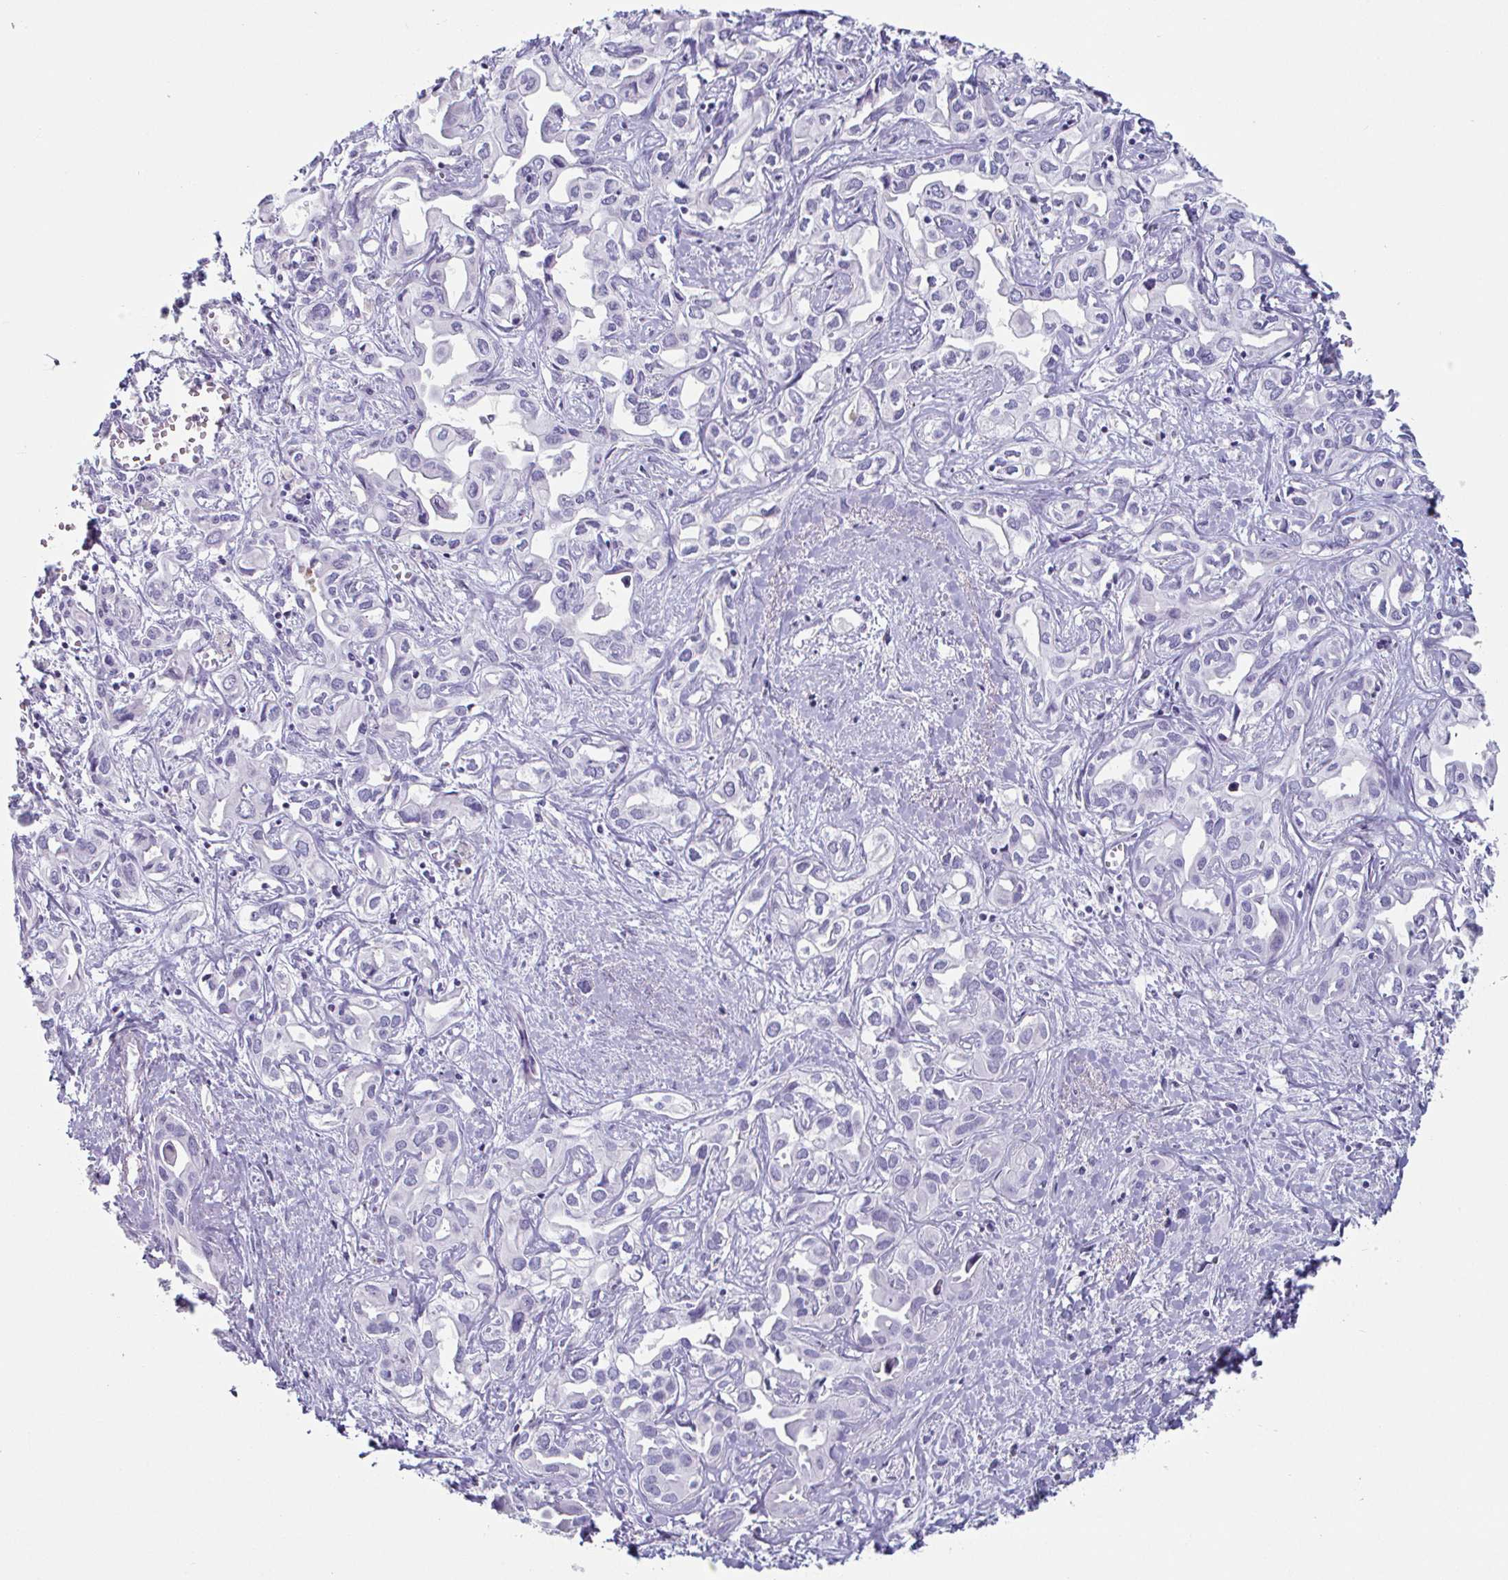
{"staining": {"intensity": "negative", "quantity": "none", "location": "none"}, "tissue": "liver cancer", "cell_type": "Tumor cells", "image_type": "cancer", "snomed": [{"axis": "morphology", "description": "Cholangiocarcinoma"}, {"axis": "topography", "description": "Liver"}], "caption": "Protein analysis of cholangiocarcinoma (liver) shows no significant expression in tumor cells.", "gene": "CREG2", "patient": {"sex": "female", "age": 64}}